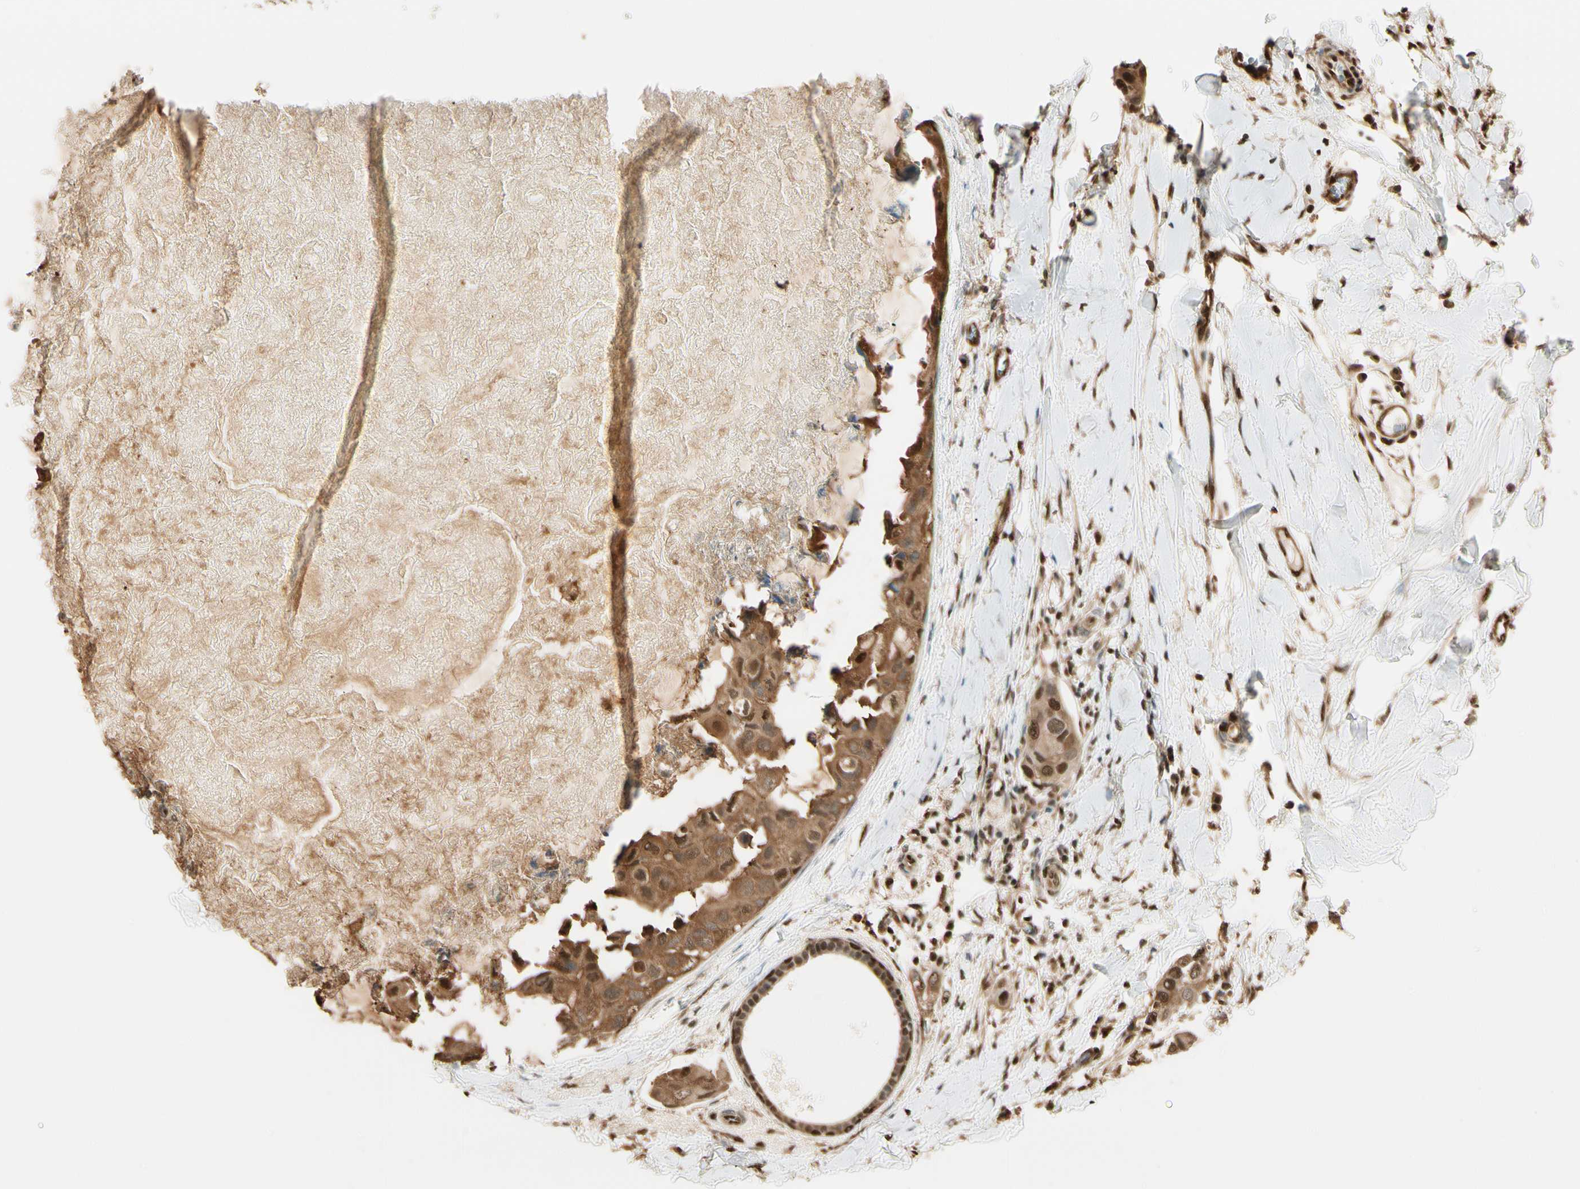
{"staining": {"intensity": "moderate", "quantity": ">75%", "location": "cytoplasmic/membranous,nuclear"}, "tissue": "breast cancer", "cell_type": "Tumor cells", "image_type": "cancer", "snomed": [{"axis": "morphology", "description": "Duct carcinoma"}, {"axis": "topography", "description": "Breast"}], "caption": "Immunohistochemistry (IHC) histopathology image of breast intraductal carcinoma stained for a protein (brown), which displays medium levels of moderate cytoplasmic/membranous and nuclear expression in about >75% of tumor cells.", "gene": "PNCK", "patient": {"sex": "female", "age": 40}}